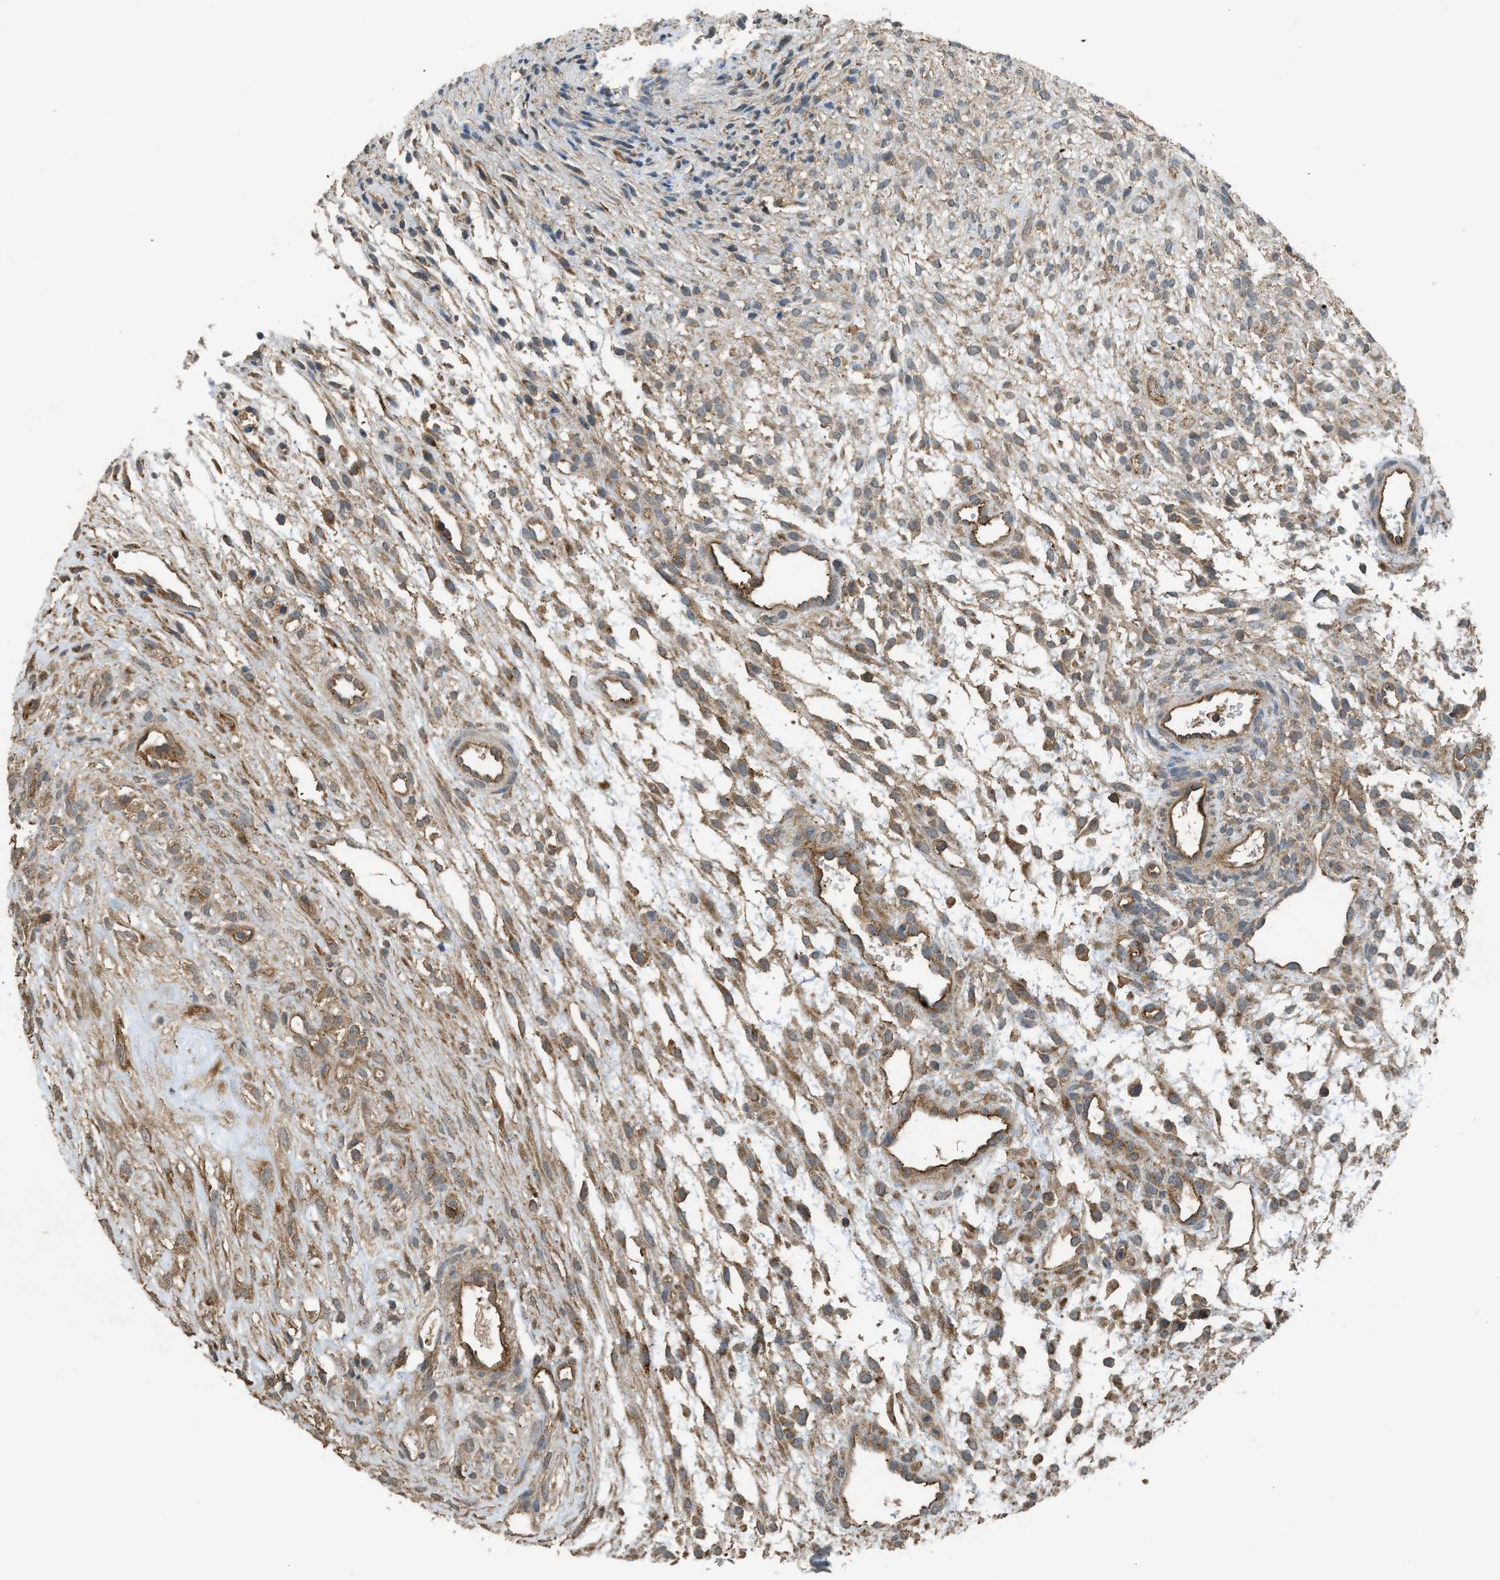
{"staining": {"intensity": "weak", "quantity": "25%-75%", "location": "cytoplasmic/membranous"}, "tissue": "ovary", "cell_type": "Ovarian stroma cells", "image_type": "normal", "snomed": [{"axis": "morphology", "description": "Normal tissue, NOS"}, {"axis": "morphology", "description": "Cyst, NOS"}, {"axis": "topography", "description": "Ovary"}], "caption": "Brown immunohistochemical staining in normal ovary exhibits weak cytoplasmic/membranous expression in approximately 25%-75% of ovarian stroma cells. Using DAB (brown) and hematoxylin (blue) stains, captured at high magnification using brightfield microscopy.", "gene": "HIP1R", "patient": {"sex": "female", "age": 18}}